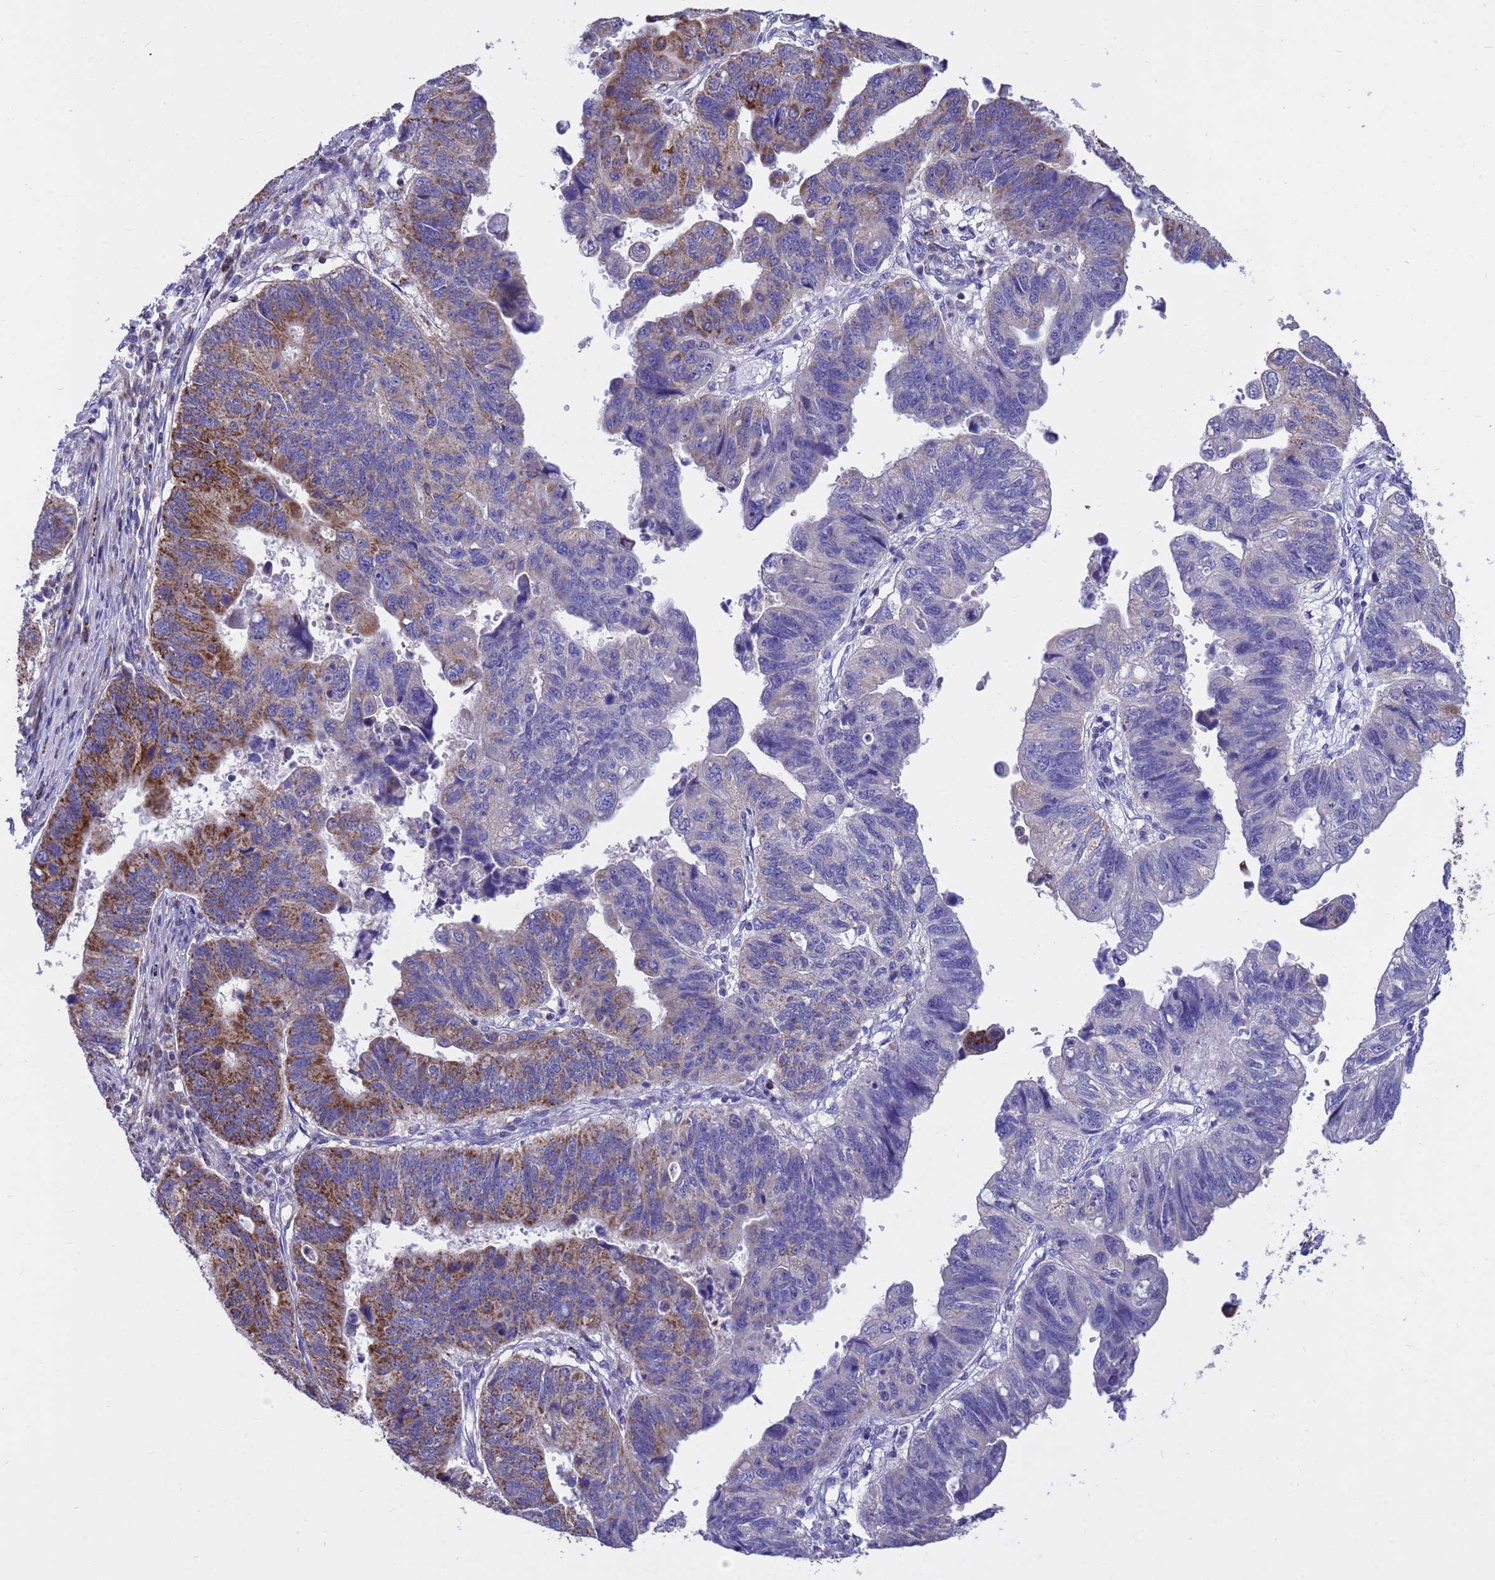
{"staining": {"intensity": "strong", "quantity": "25%-75%", "location": "cytoplasmic/membranous"}, "tissue": "stomach cancer", "cell_type": "Tumor cells", "image_type": "cancer", "snomed": [{"axis": "morphology", "description": "Adenocarcinoma, NOS"}, {"axis": "topography", "description": "Stomach"}], "caption": "IHC (DAB (3,3'-diaminobenzidine)) staining of human stomach adenocarcinoma displays strong cytoplasmic/membranous protein expression in approximately 25%-75% of tumor cells.", "gene": "TUBGCP3", "patient": {"sex": "male", "age": 59}}